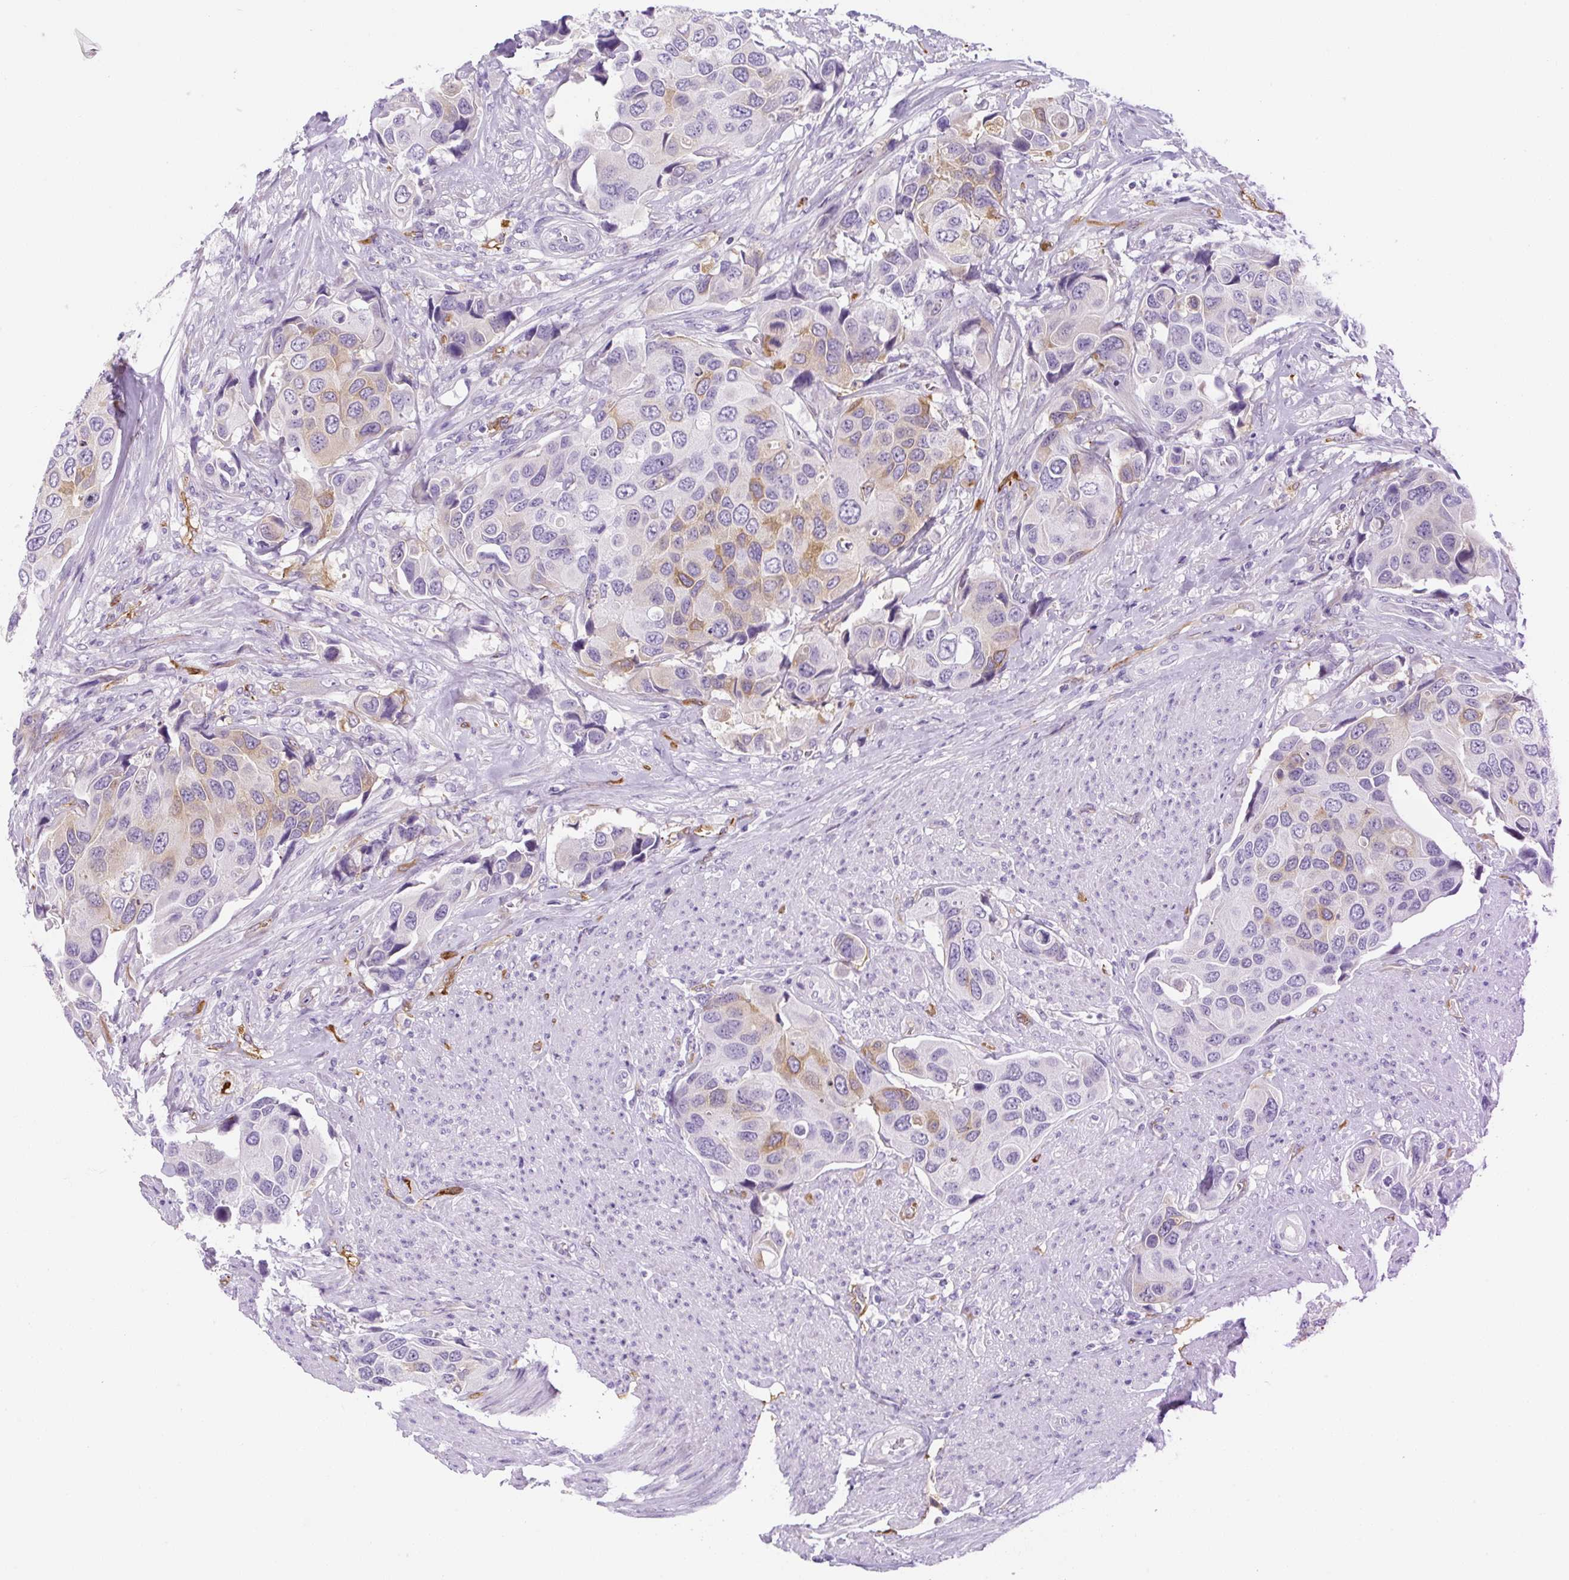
{"staining": {"intensity": "moderate", "quantity": "<25%", "location": "cytoplasmic/membranous"}, "tissue": "urothelial cancer", "cell_type": "Tumor cells", "image_type": "cancer", "snomed": [{"axis": "morphology", "description": "Urothelial carcinoma, High grade"}, {"axis": "topography", "description": "Urinary bladder"}], "caption": "Human urothelial cancer stained for a protein (brown) exhibits moderate cytoplasmic/membranous positive expression in about <25% of tumor cells.", "gene": "ASB4", "patient": {"sex": "male", "age": 74}}